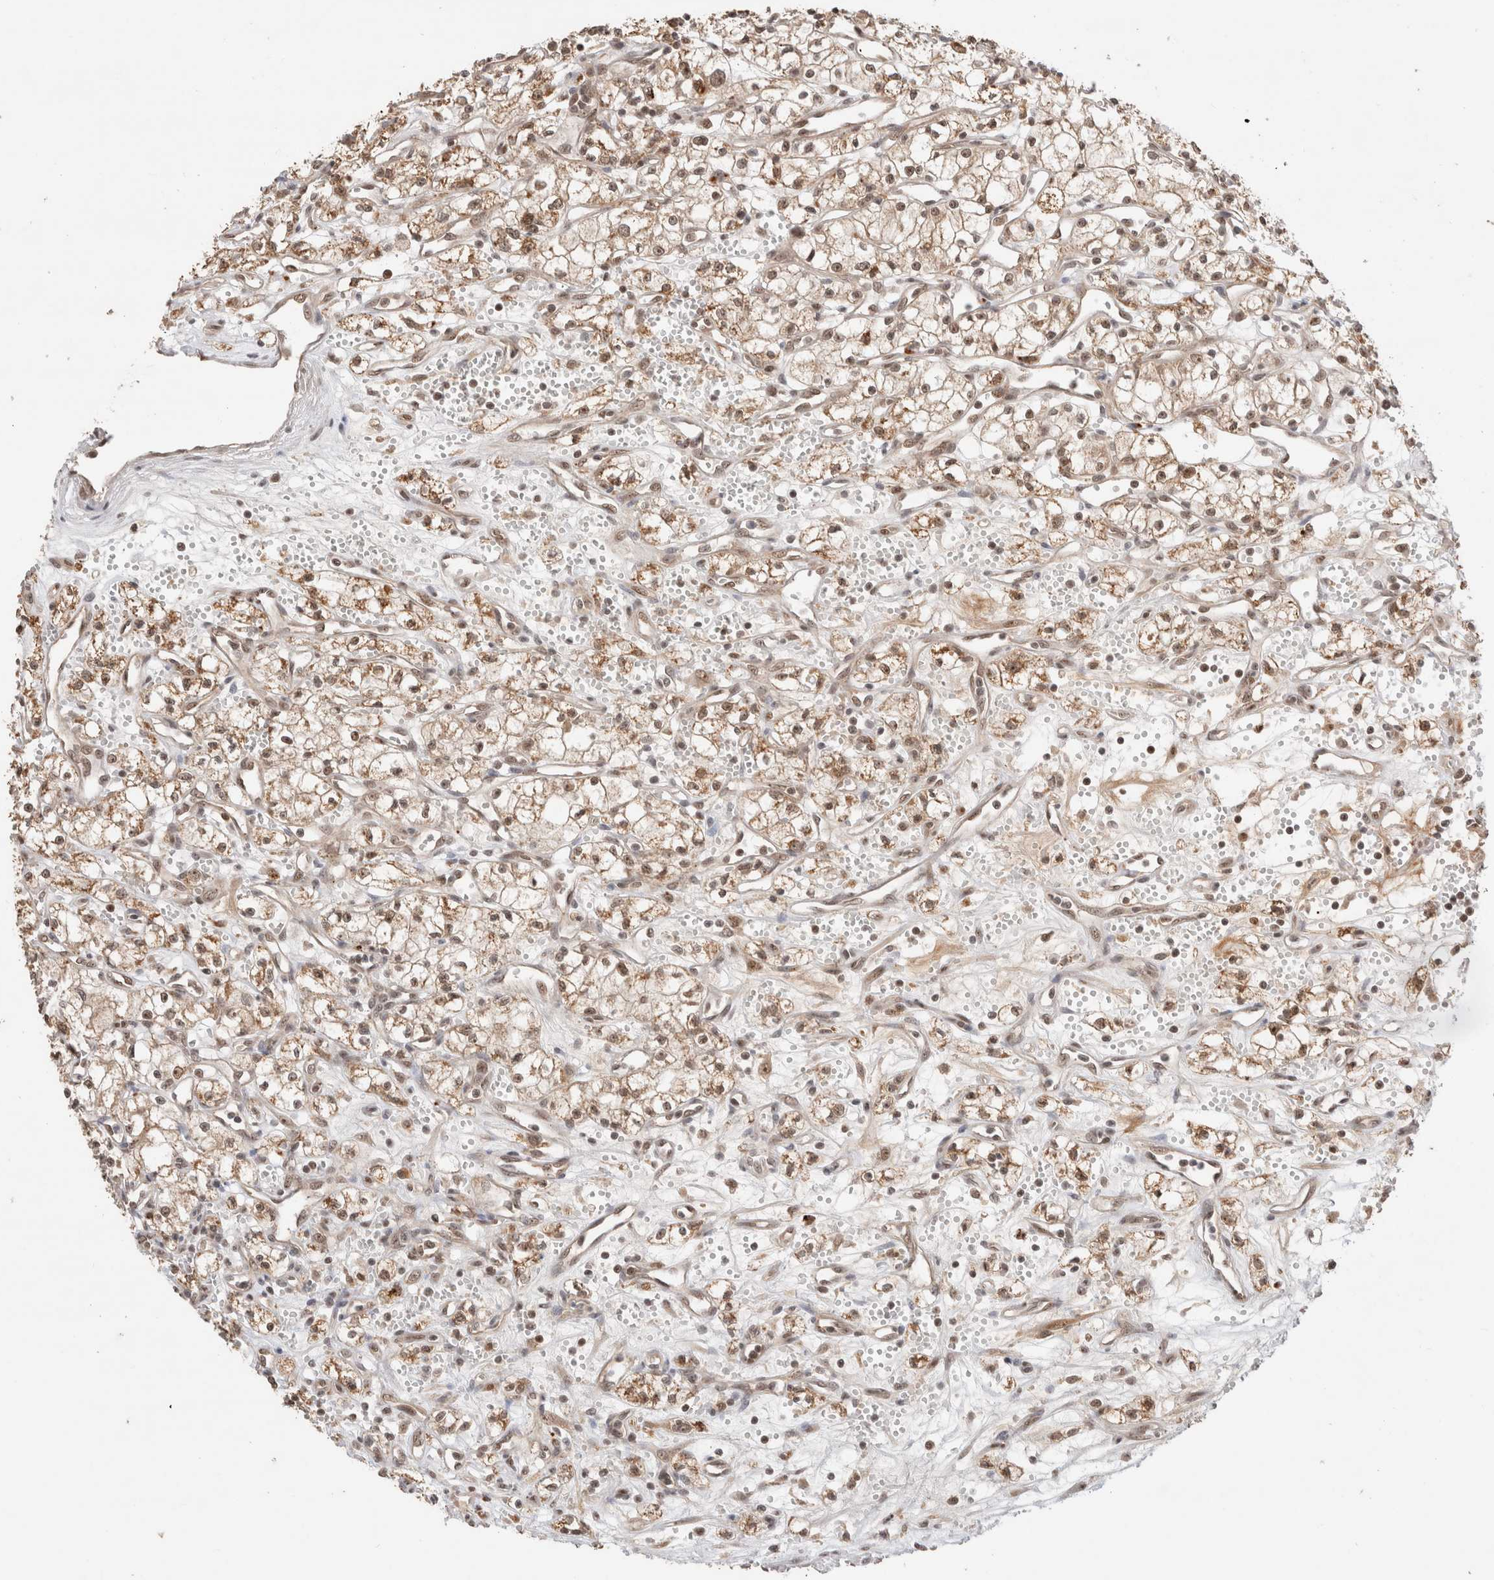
{"staining": {"intensity": "weak", "quantity": ">75%", "location": "cytoplasmic/membranous"}, "tissue": "renal cancer", "cell_type": "Tumor cells", "image_type": "cancer", "snomed": [{"axis": "morphology", "description": "Adenocarcinoma, NOS"}, {"axis": "topography", "description": "Kidney"}], "caption": "Weak cytoplasmic/membranous protein positivity is seen in approximately >75% of tumor cells in renal cancer (adenocarcinoma).", "gene": "MPHOSPH6", "patient": {"sex": "male", "age": 59}}